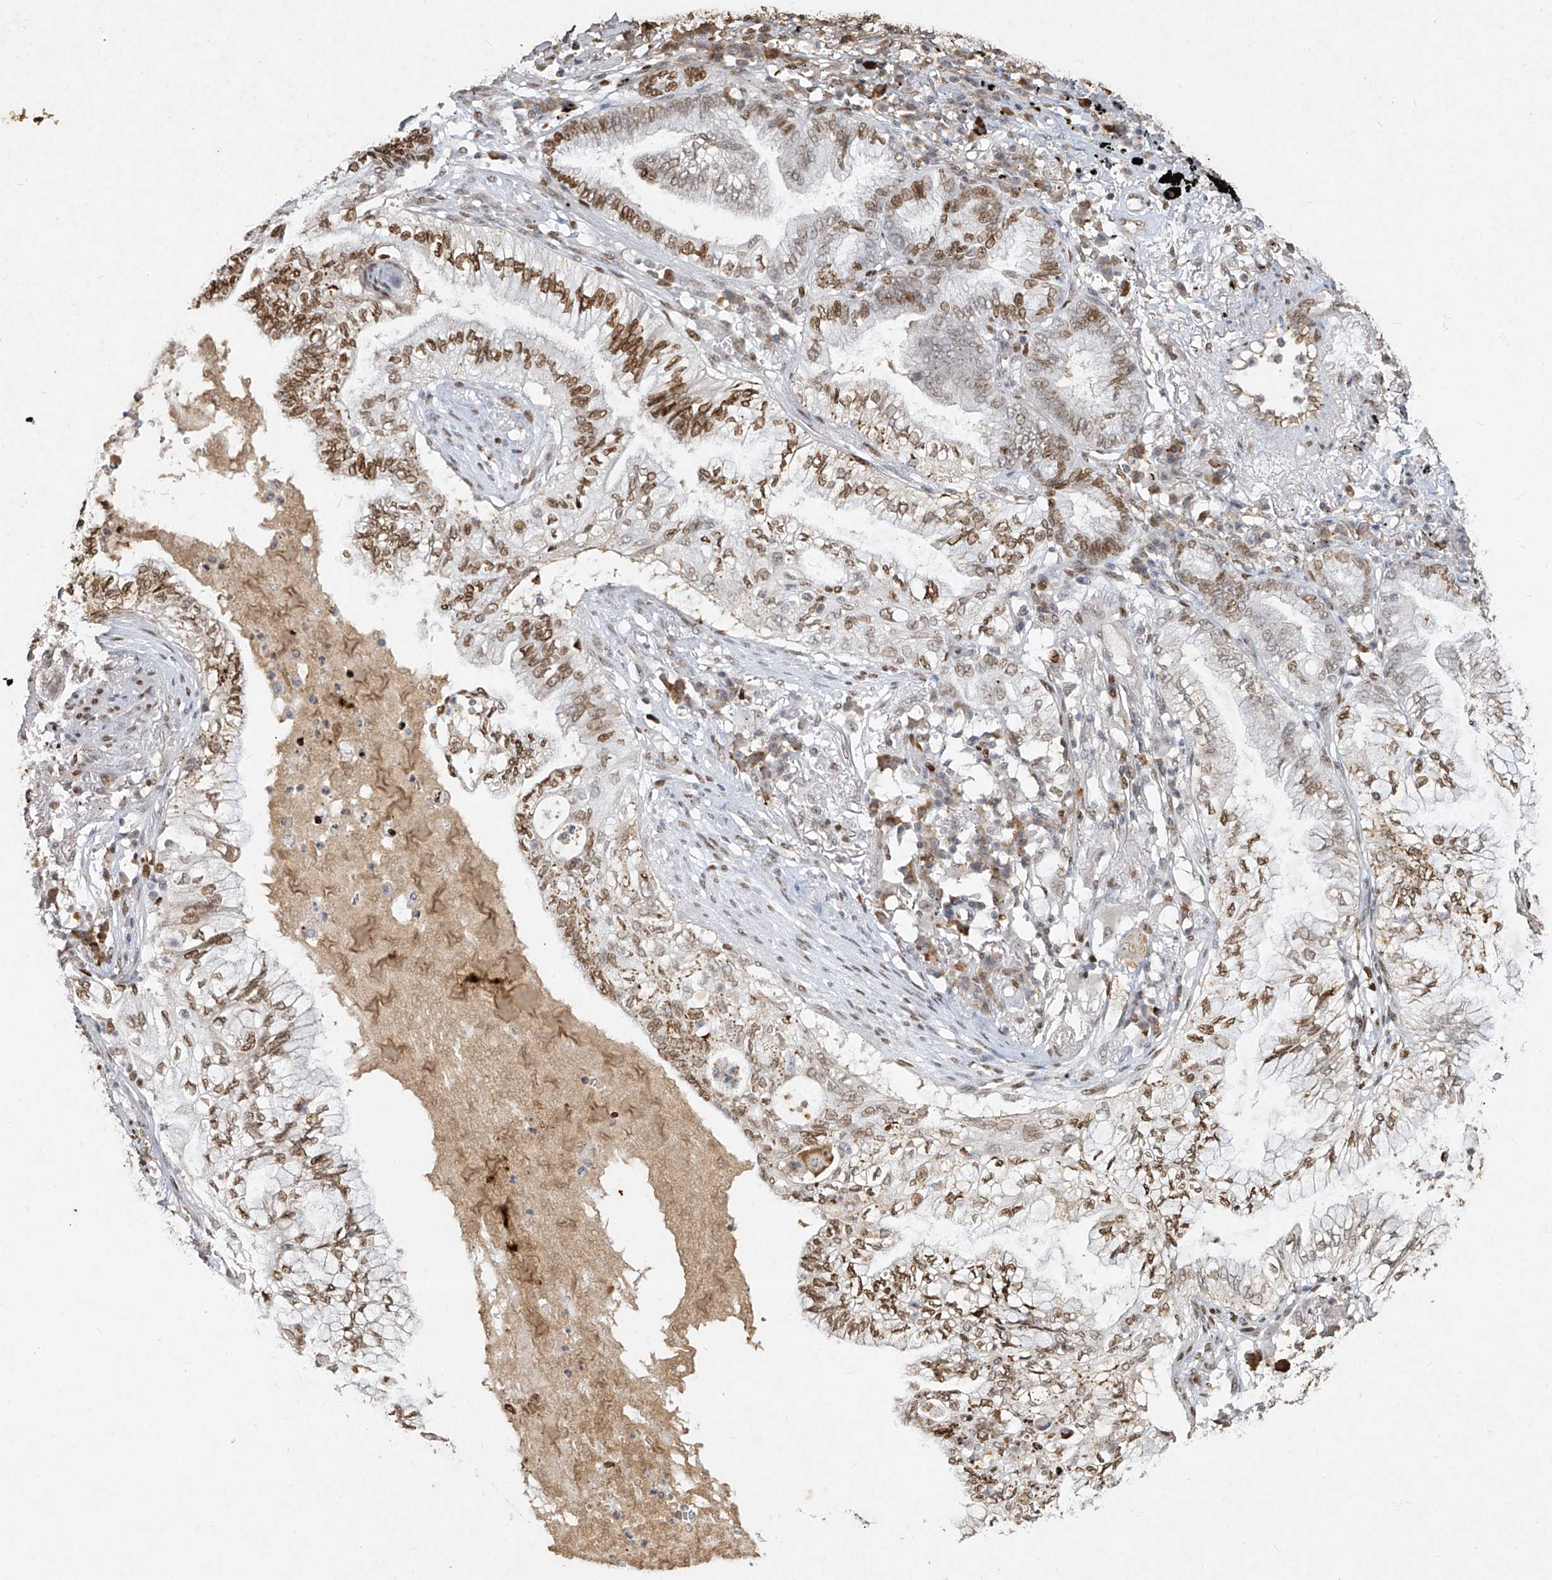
{"staining": {"intensity": "moderate", "quantity": ">75%", "location": "nuclear"}, "tissue": "lung cancer", "cell_type": "Tumor cells", "image_type": "cancer", "snomed": [{"axis": "morphology", "description": "Normal tissue, NOS"}, {"axis": "morphology", "description": "Adenocarcinoma, NOS"}, {"axis": "topography", "description": "Bronchus"}, {"axis": "topography", "description": "Lung"}], "caption": "Protein staining of lung cancer tissue exhibits moderate nuclear staining in about >75% of tumor cells.", "gene": "ATRIP", "patient": {"sex": "female", "age": 70}}